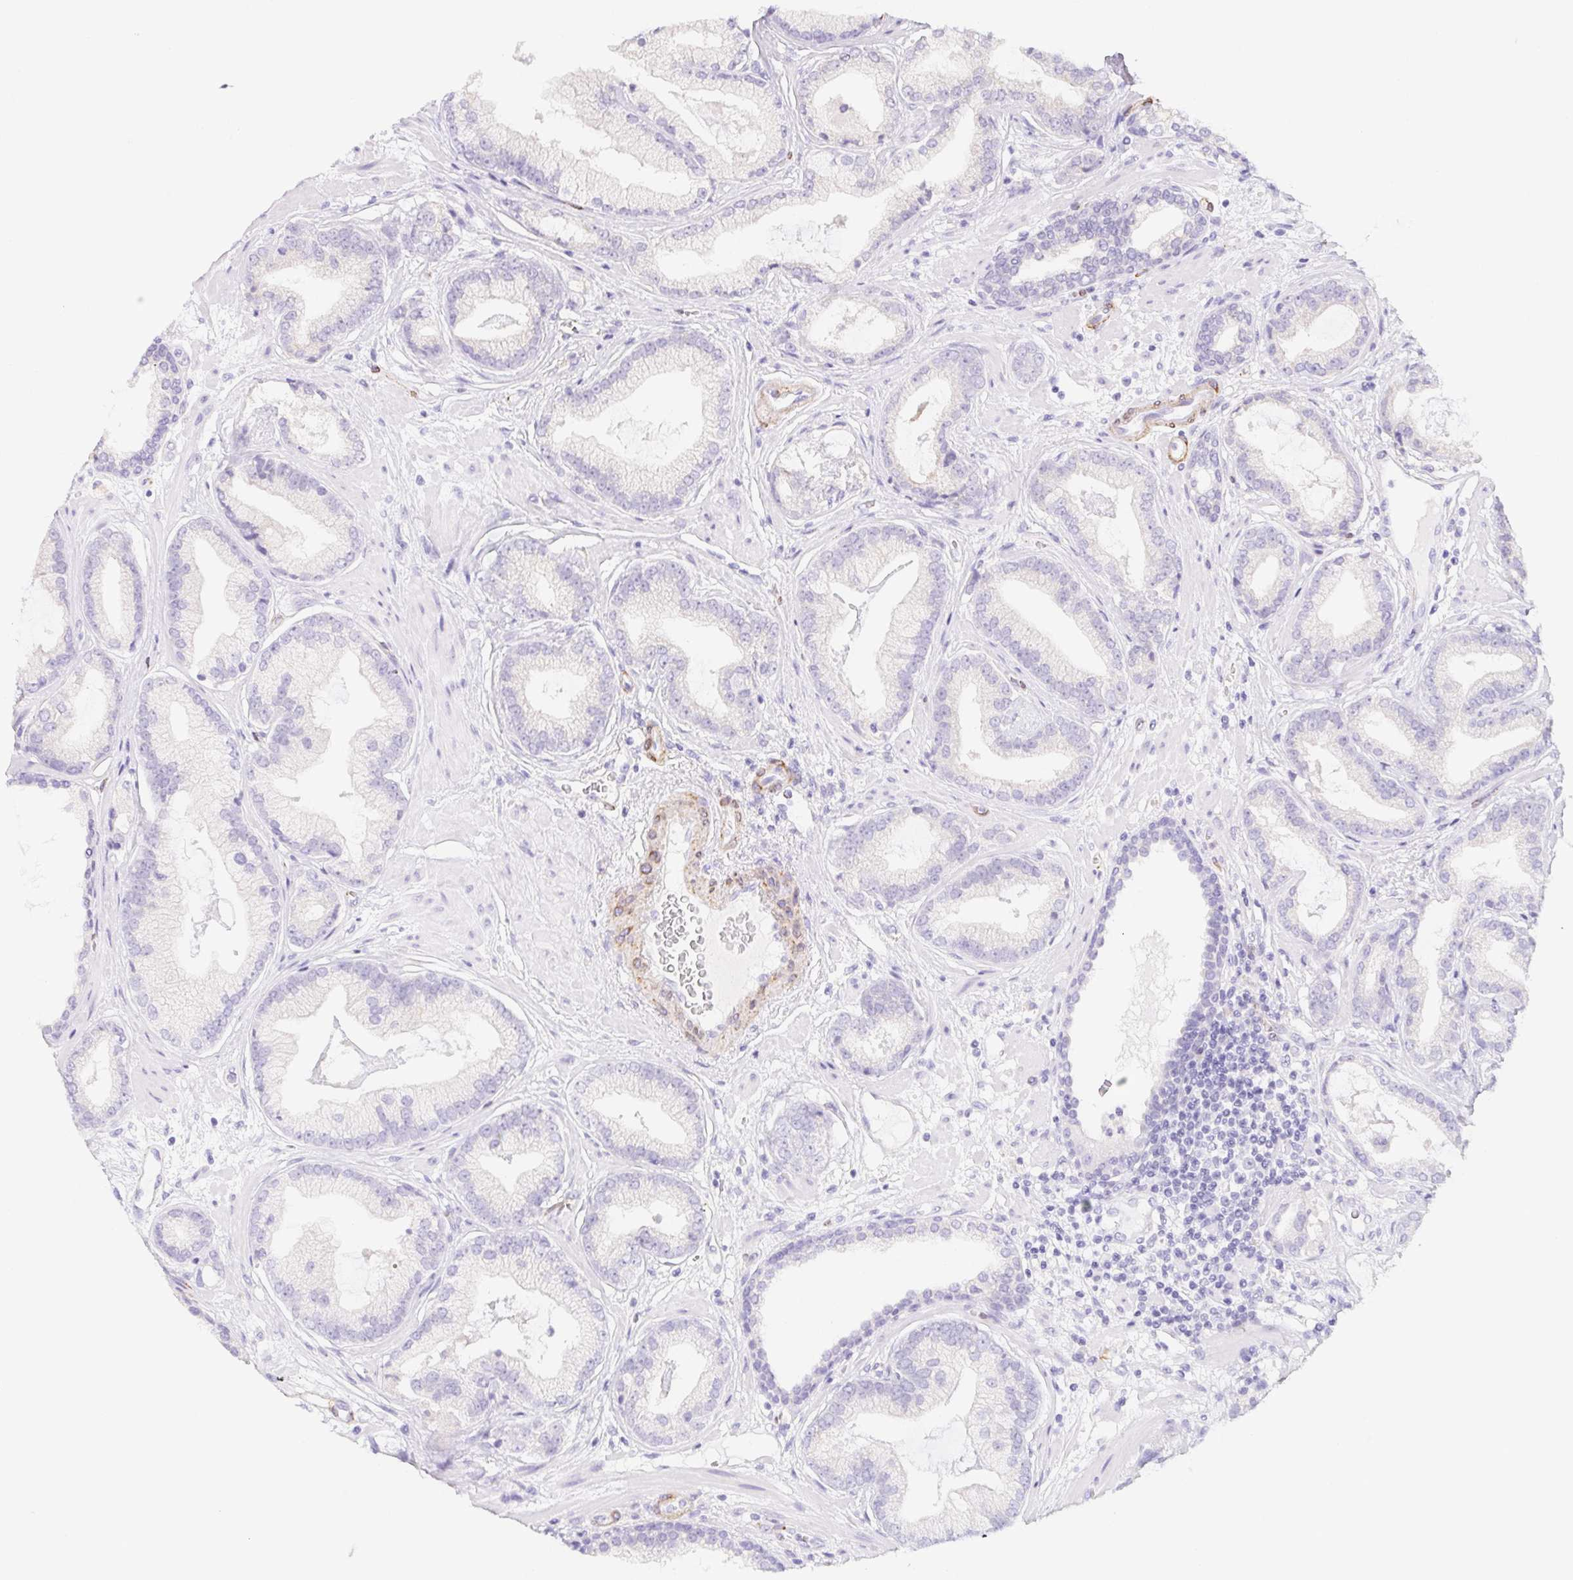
{"staining": {"intensity": "negative", "quantity": "none", "location": "none"}, "tissue": "prostate cancer", "cell_type": "Tumor cells", "image_type": "cancer", "snomed": [{"axis": "morphology", "description": "Adenocarcinoma, Low grade"}, {"axis": "topography", "description": "Prostate"}], "caption": "Prostate cancer (adenocarcinoma (low-grade)) was stained to show a protein in brown. There is no significant positivity in tumor cells.", "gene": "HRC", "patient": {"sex": "male", "age": 62}}